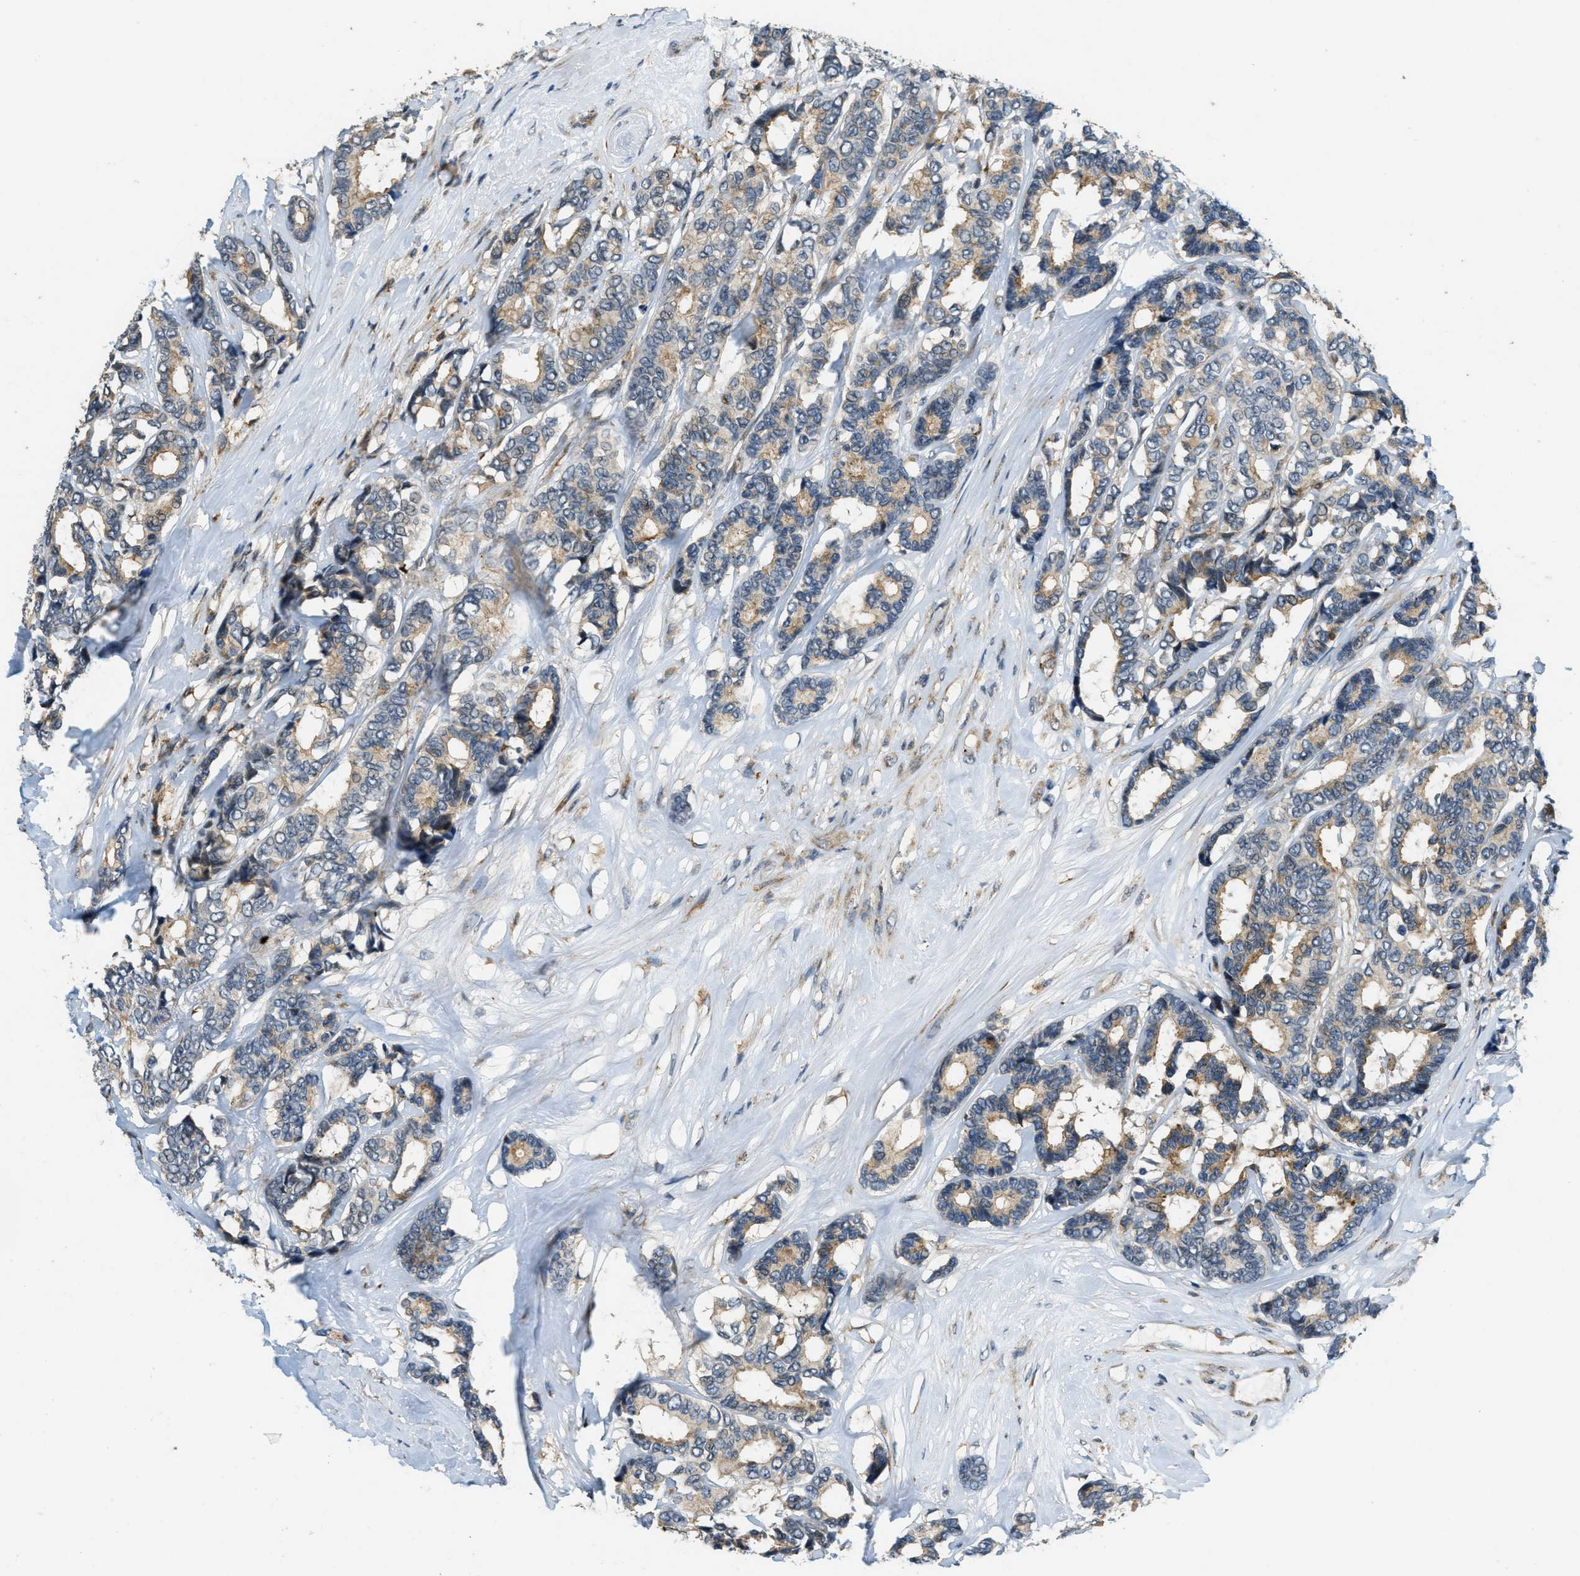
{"staining": {"intensity": "moderate", "quantity": "25%-75%", "location": "cytoplasmic/membranous"}, "tissue": "breast cancer", "cell_type": "Tumor cells", "image_type": "cancer", "snomed": [{"axis": "morphology", "description": "Duct carcinoma"}, {"axis": "topography", "description": "Breast"}], "caption": "Protein expression analysis of breast cancer reveals moderate cytoplasmic/membranous staining in approximately 25%-75% of tumor cells.", "gene": "HERC2", "patient": {"sex": "female", "age": 87}}